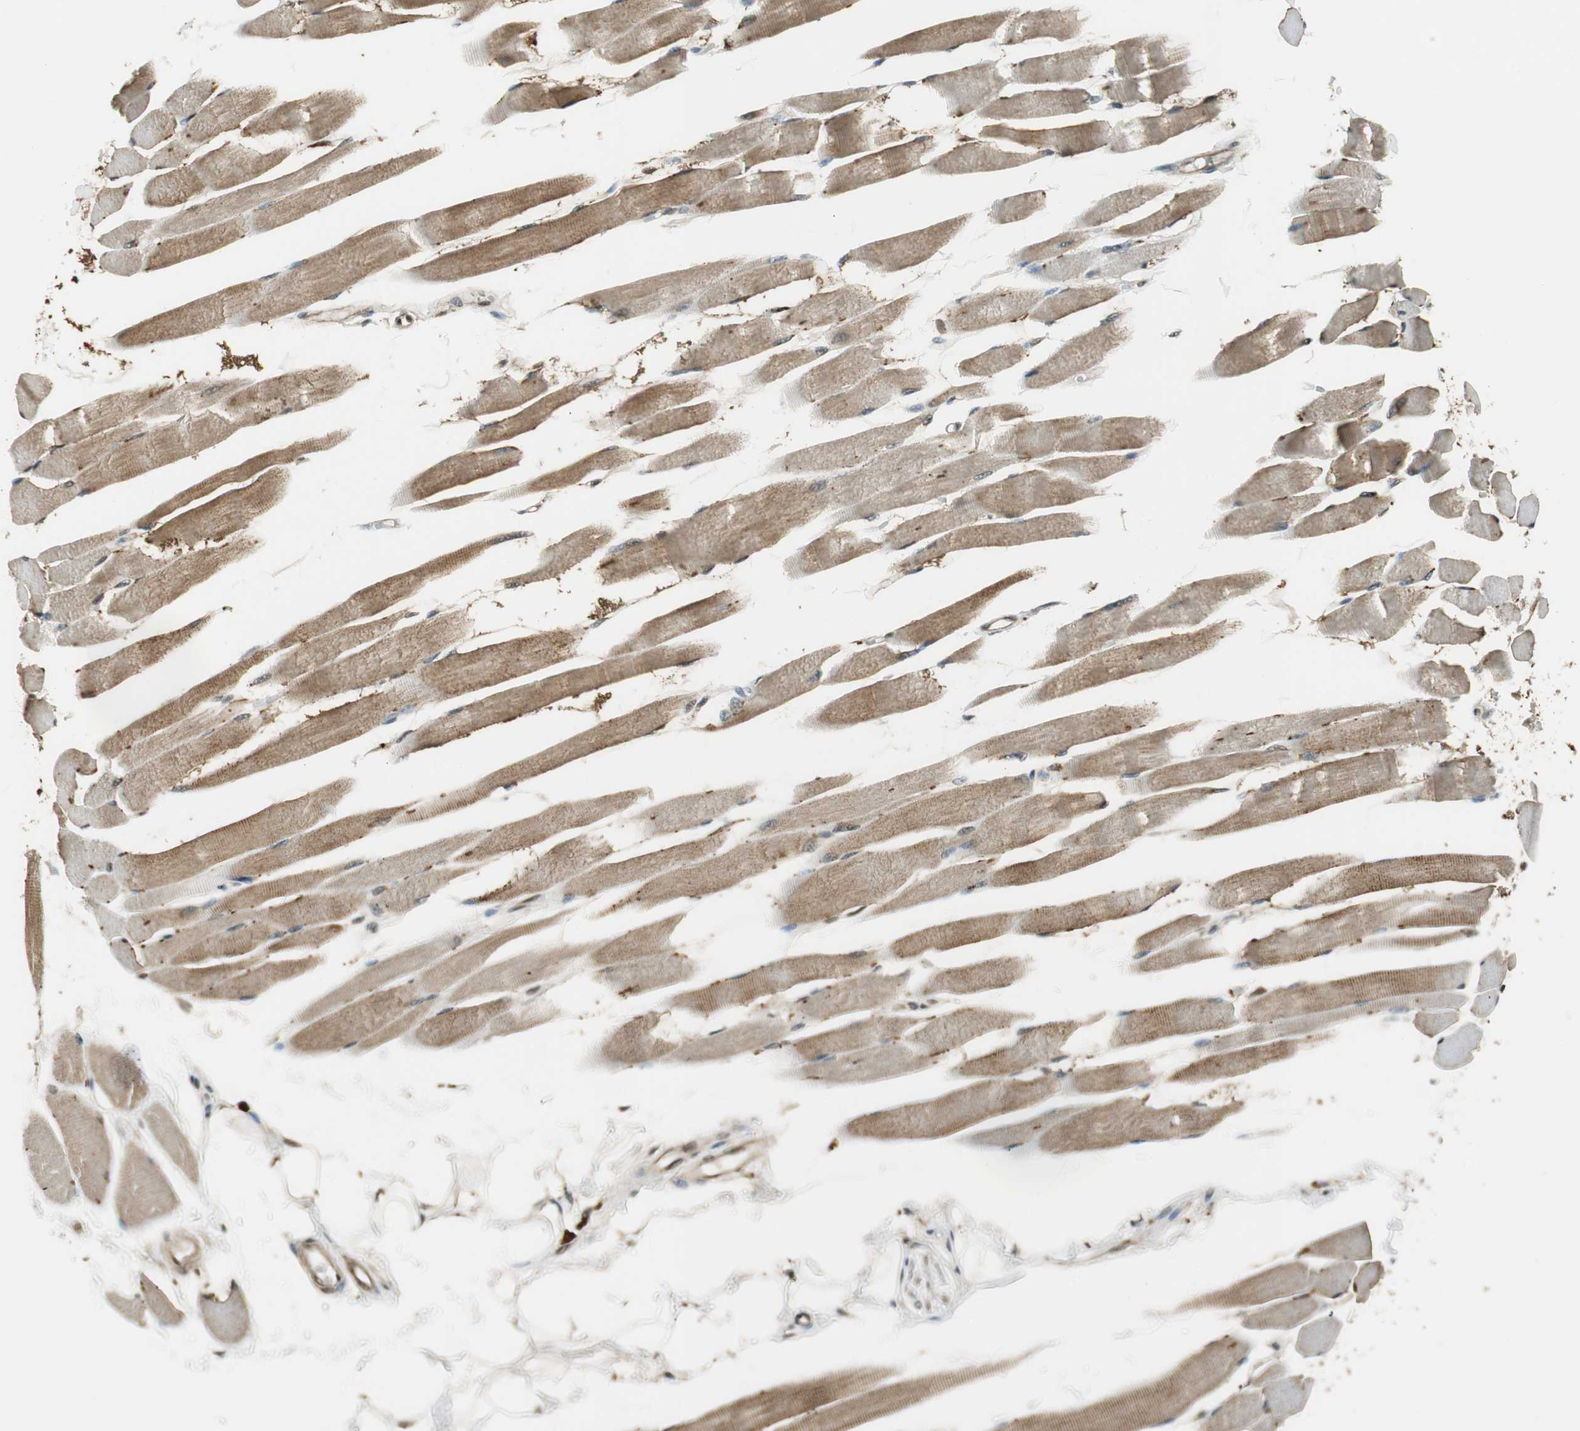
{"staining": {"intensity": "moderate", "quantity": "25%-75%", "location": "cytoplasmic/membranous,nuclear"}, "tissue": "skeletal muscle", "cell_type": "Myocytes", "image_type": "normal", "snomed": [{"axis": "morphology", "description": "Normal tissue, NOS"}, {"axis": "topography", "description": "Skeletal muscle"}, {"axis": "topography", "description": "Peripheral nerve tissue"}], "caption": "Immunohistochemical staining of normal human skeletal muscle reveals moderate cytoplasmic/membranous,nuclear protein expression in about 25%-75% of myocytes. Using DAB (brown) and hematoxylin (blue) stains, captured at high magnification using brightfield microscopy.", "gene": "ENSG00000268870", "patient": {"sex": "female", "age": 84}}